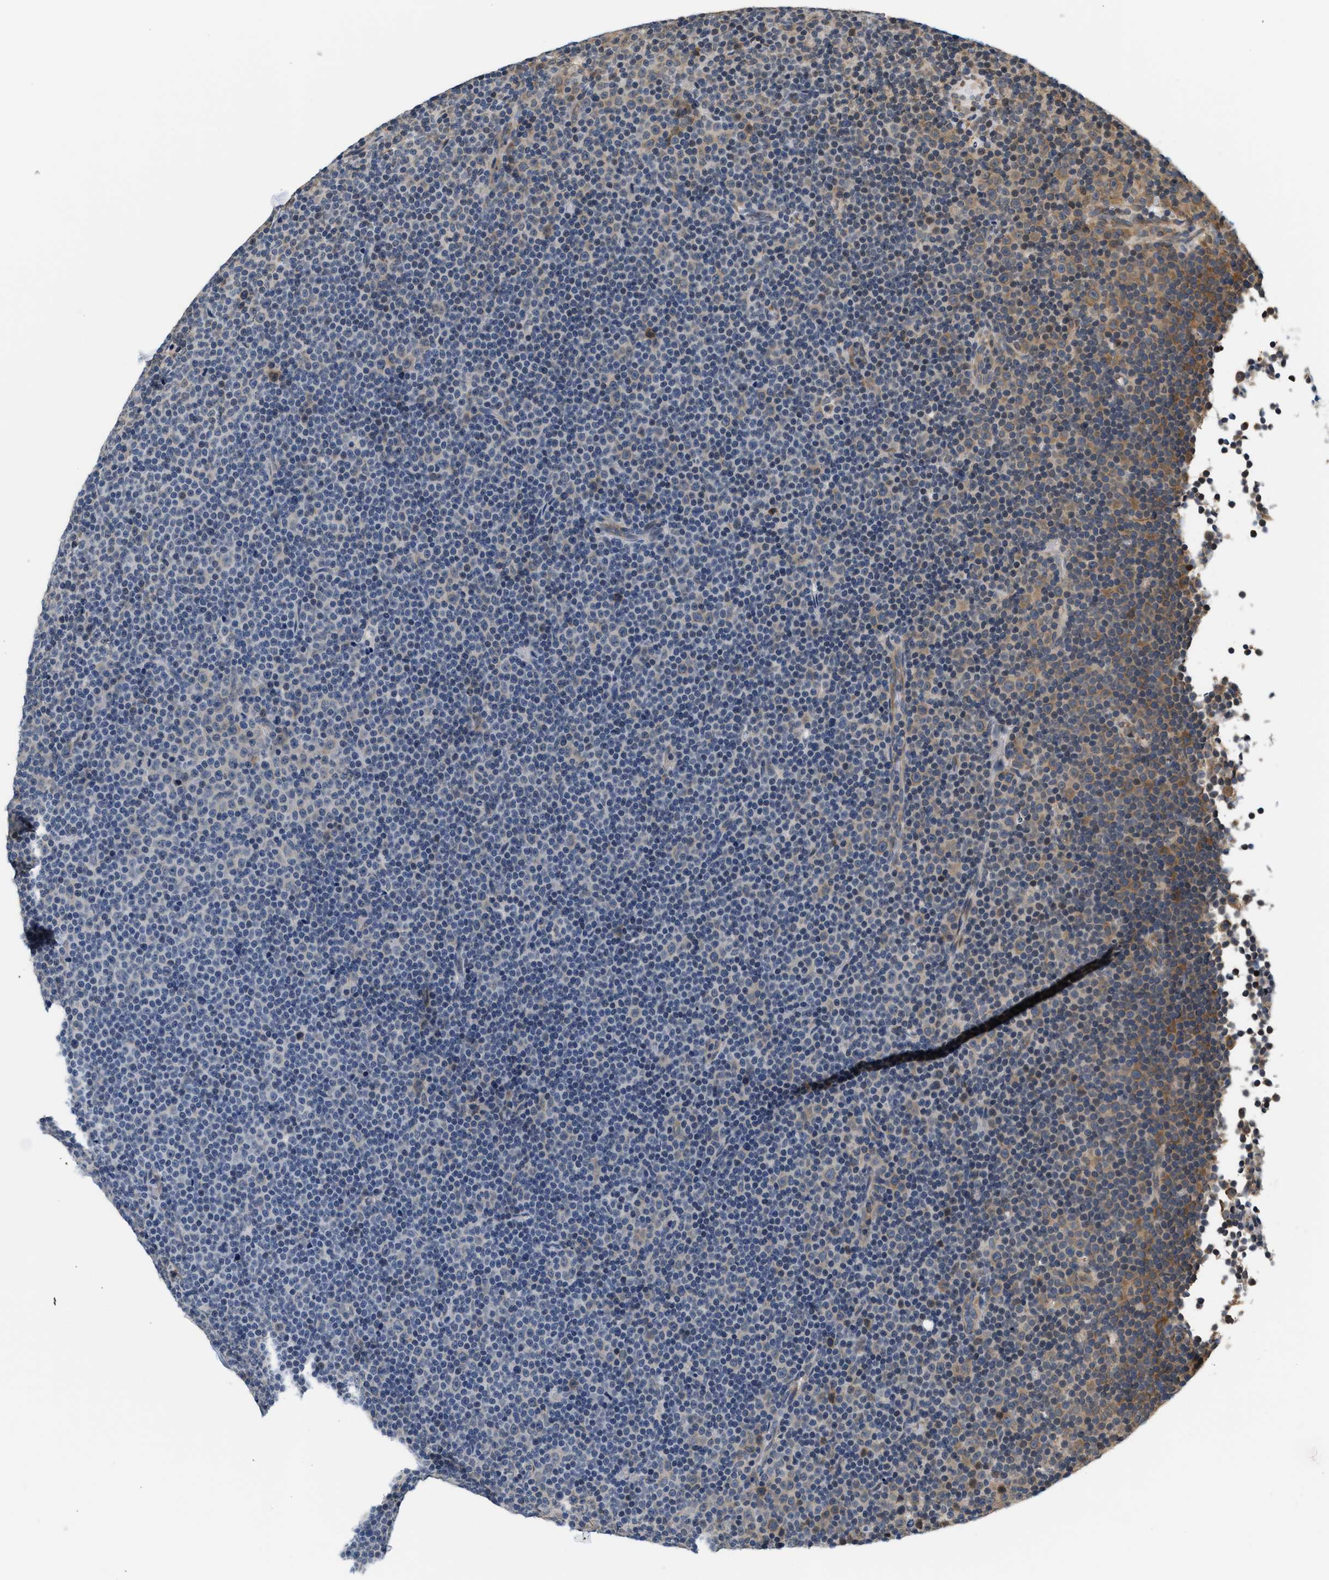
{"staining": {"intensity": "moderate", "quantity": "<25%", "location": "cytoplasmic/membranous"}, "tissue": "lymphoma", "cell_type": "Tumor cells", "image_type": "cancer", "snomed": [{"axis": "morphology", "description": "Malignant lymphoma, non-Hodgkin's type, Low grade"}, {"axis": "topography", "description": "Lymph node"}], "caption": "Tumor cells show low levels of moderate cytoplasmic/membranous positivity in approximately <25% of cells in human low-grade malignant lymphoma, non-Hodgkin's type.", "gene": "GIGYF1", "patient": {"sex": "female", "age": 67}}